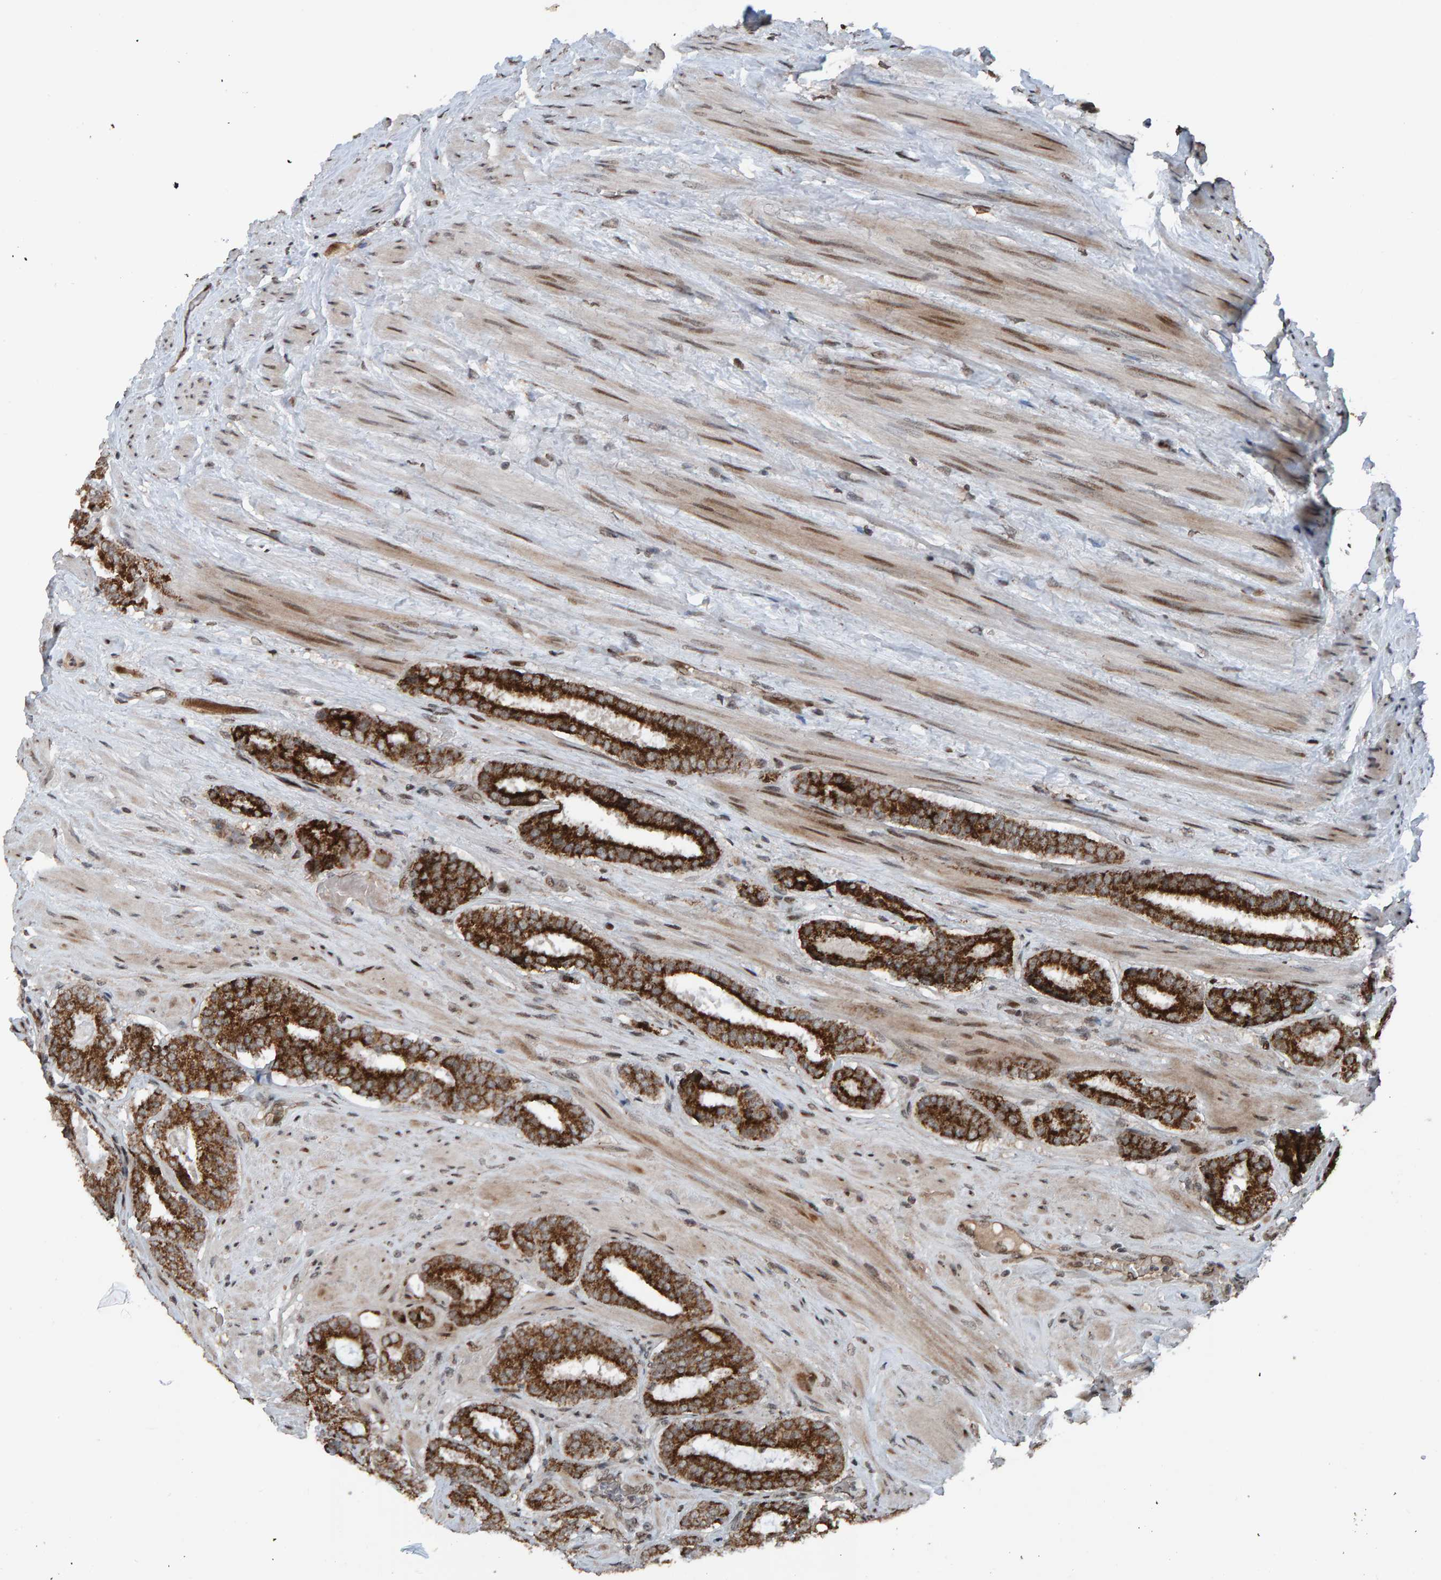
{"staining": {"intensity": "strong", "quantity": ">75%", "location": "cytoplasmic/membranous"}, "tissue": "prostate cancer", "cell_type": "Tumor cells", "image_type": "cancer", "snomed": [{"axis": "morphology", "description": "Adenocarcinoma, Low grade"}, {"axis": "topography", "description": "Prostate"}], "caption": "Immunohistochemistry of human prostate cancer (adenocarcinoma (low-grade)) reveals high levels of strong cytoplasmic/membranous expression in approximately >75% of tumor cells. (brown staining indicates protein expression, while blue staining denotes nuclei).", "gene": "ZNF366", "patient": {"sex": "male", "age": 69}}